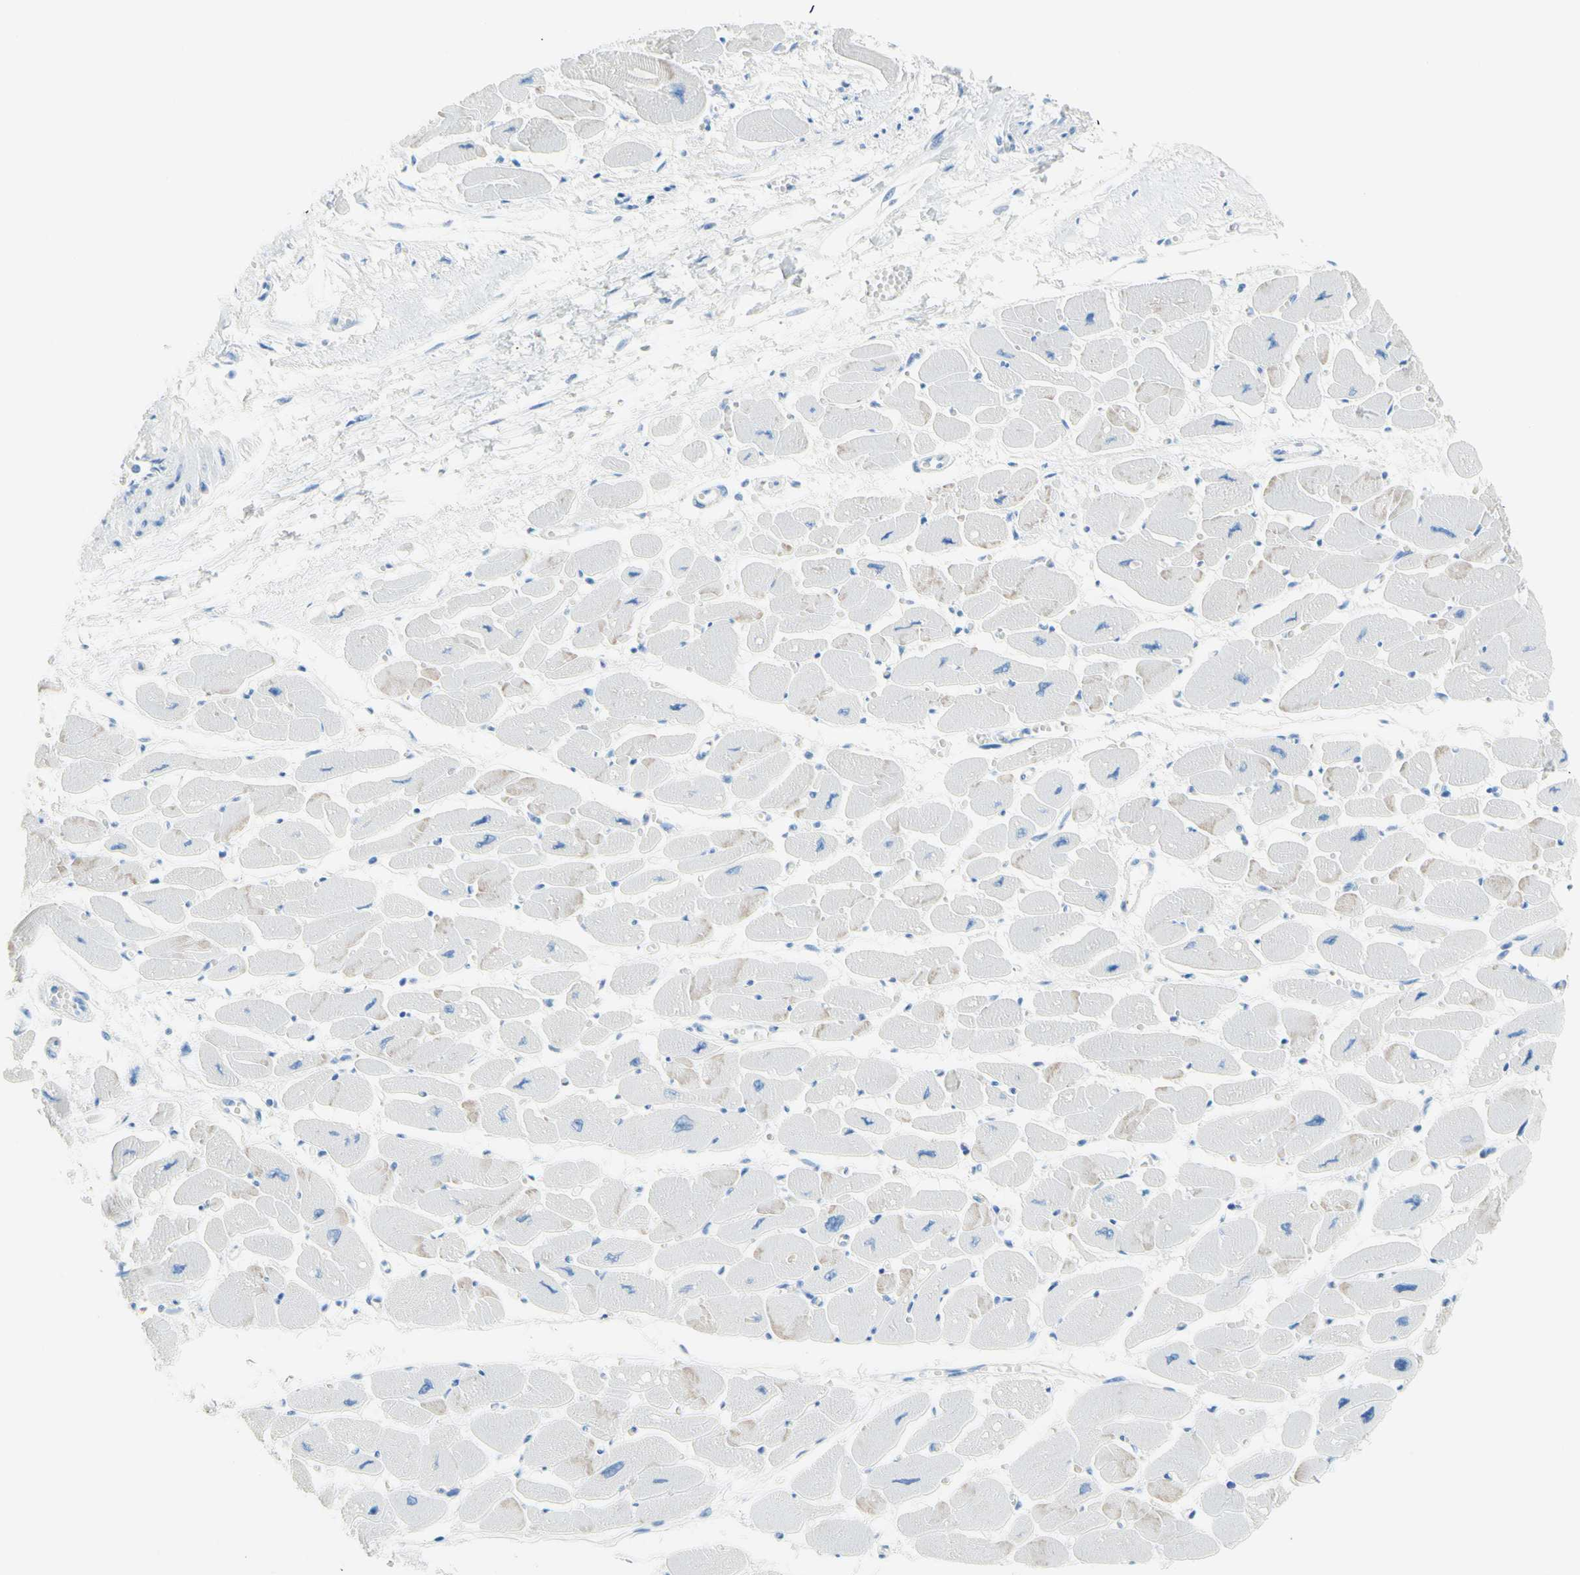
{"staining": {"intensity": "weak", "quantity": "<25%", "location": "cytoplasmic/membranous"}, "tissue": "heart muscle", "cell_type": "Cardiomyocytes", "image_type": "normal", "snomed": [{"axis": "morphology", "description": "Normal tissue, NOS"}, {"axis": "topography", "description": "Heart"}], "caption": "A micrograph of heart muscle stained for a protein exhibits no brown staining in cardiomyocytes. The staining was performed using DAB to visualize the protein expression in brown, while the nuclei were stained in blue with hematoxylin (Magnification: 20x).", "gene": "IL6ST", "patient": {"sex": "female", "age": 54}}